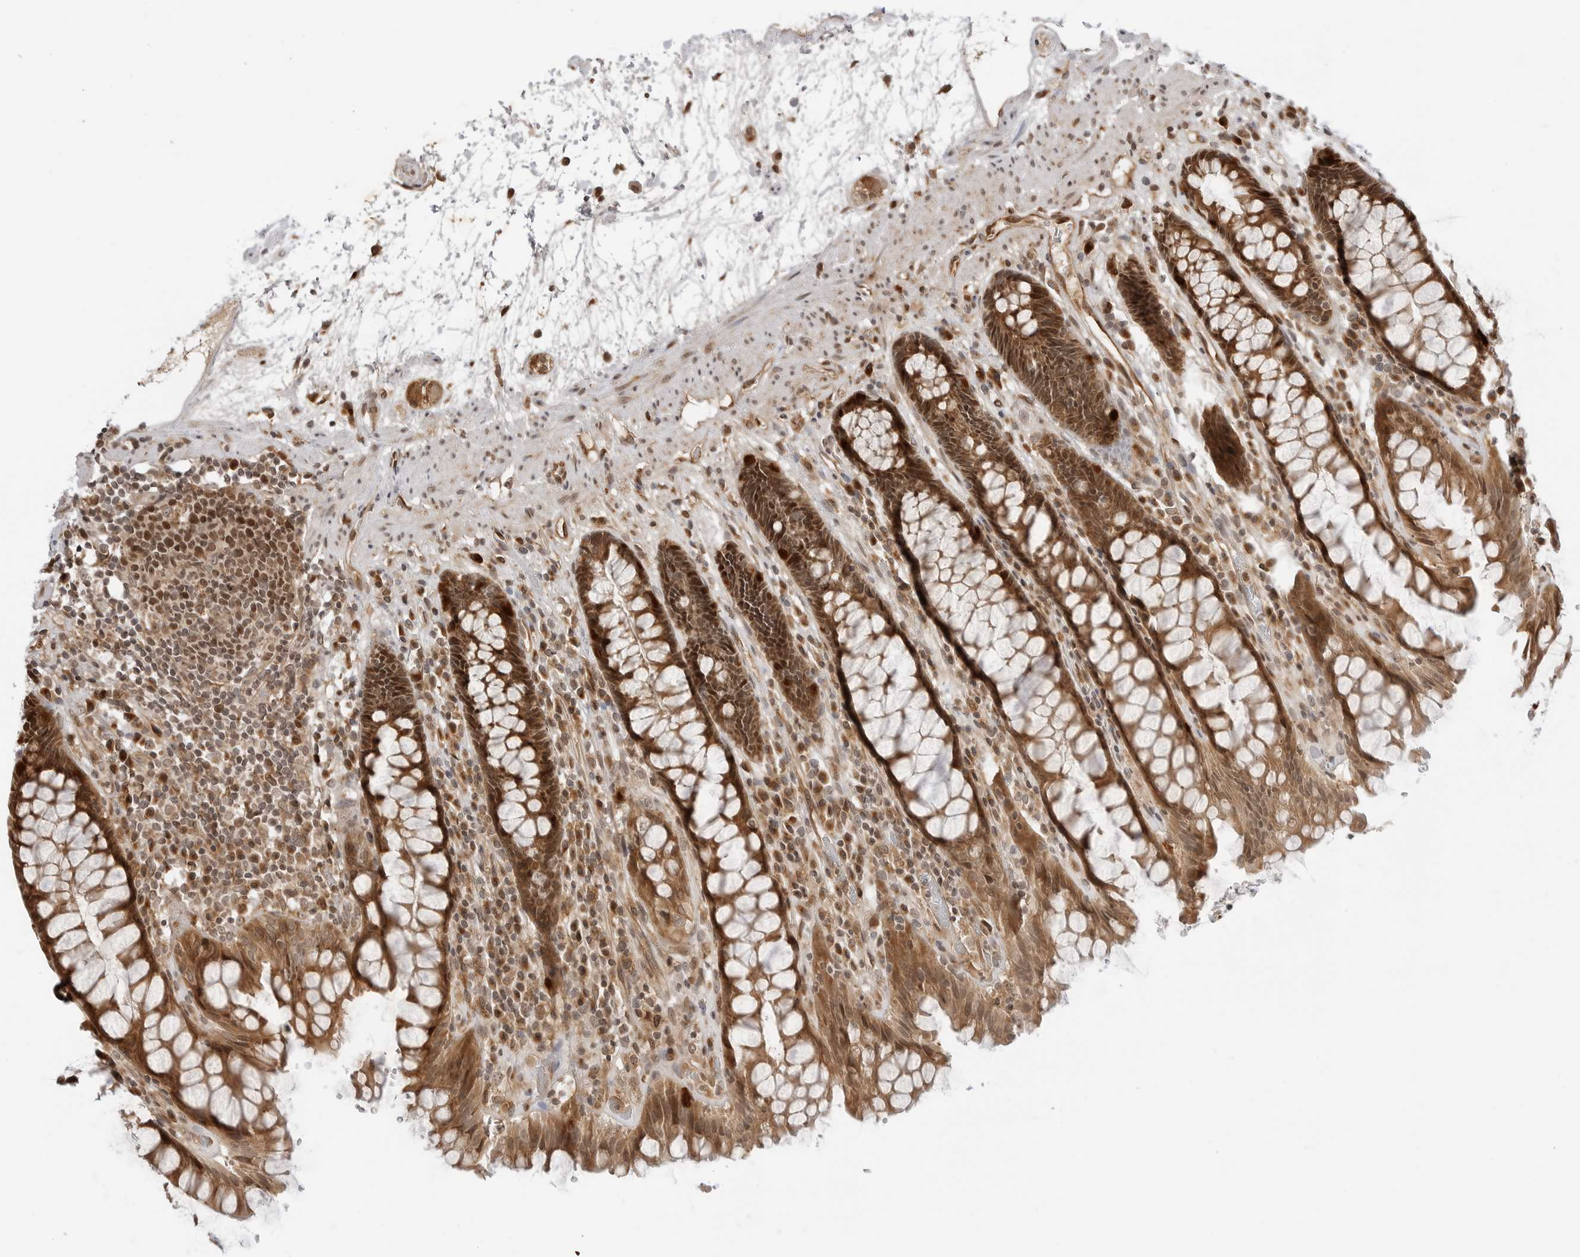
{"staining": {"intensity": "strong", "quantity": ">75%", "location": "cytoplasmic/membranous,nuclear"}, "tissue": "rectum", "cell_type": "Glandular cells", "image_type": "normal", "snomed": [{"axis": "morphology", "description": "Normal tissue, NOS"}, {"axis": "topography", "description": "Rectum"}], "caption": "Rectum stained with immunohistochemistry (IHC) reveals strong cytoplasmic/membranous,nuclear staining in about >75% of glandular cells.", "gene": "TIPRL", "patient": {"sex": "male", "age": 64}}